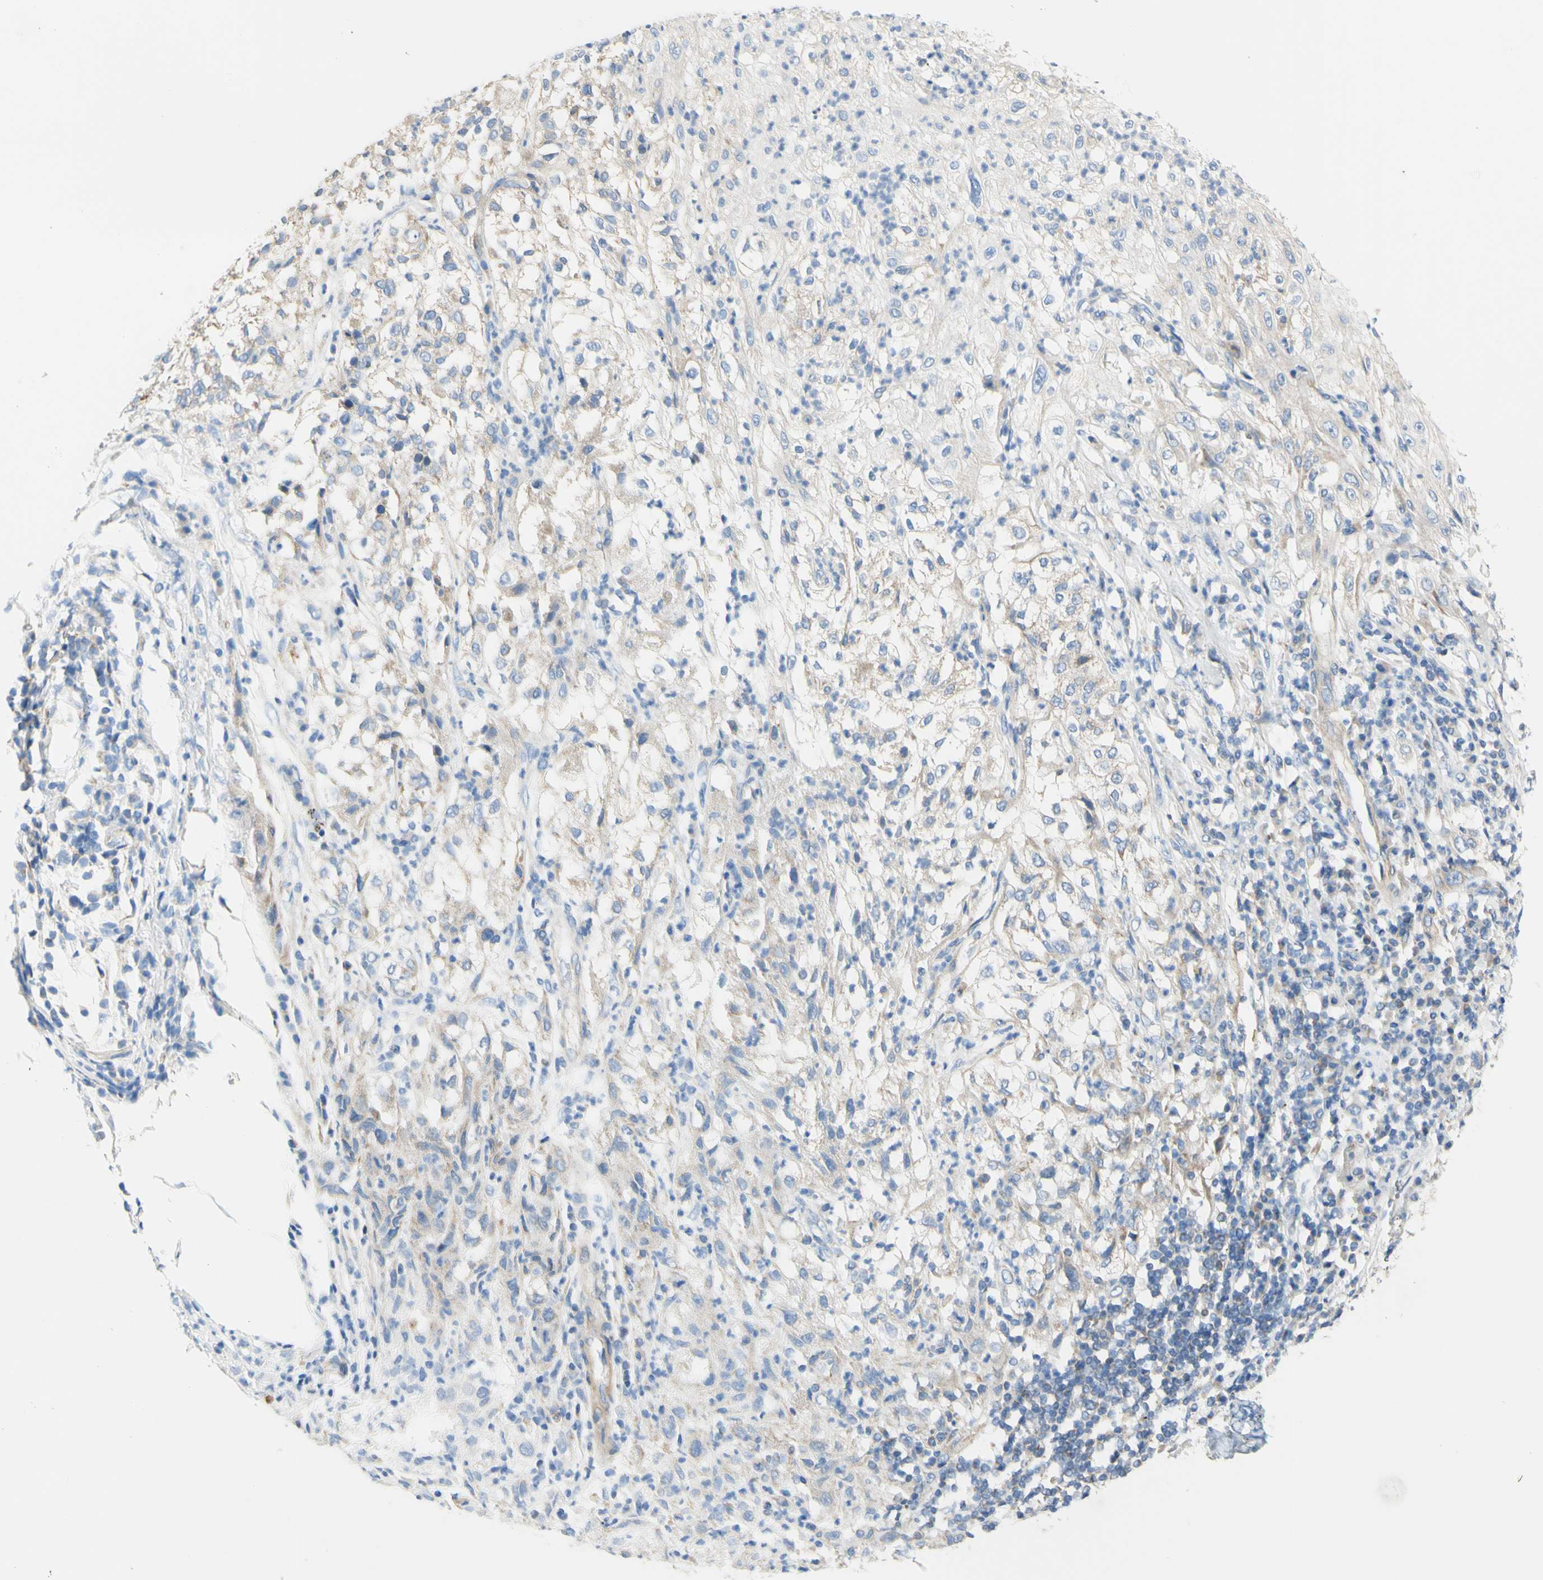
{"staining": {"intensity": "weak", "quantity": "<25%", "location": "cytoplasmic/membranous"}, "tissue": "lung cancer", "cell_type": "Tumor cells", "image_type": "cancer", "snomed": [{"axis": "morphology", "description": "Inflammation, NOS"}, {"axis": "morphology", "description": "Squamous cell carcinoma, NOS"}, {"axis": "topography", "description": "Lymph node"}, {"axis": "topography", "description": "Soft tissue"}, {"axis": "topography", "description": "Lung"}], "caption": "Tumor cells show no significant protein positivity in lung squamous cell carcinoma.", "gene": "RETREG2", "patient": {"sex": "male", "age": 66}}